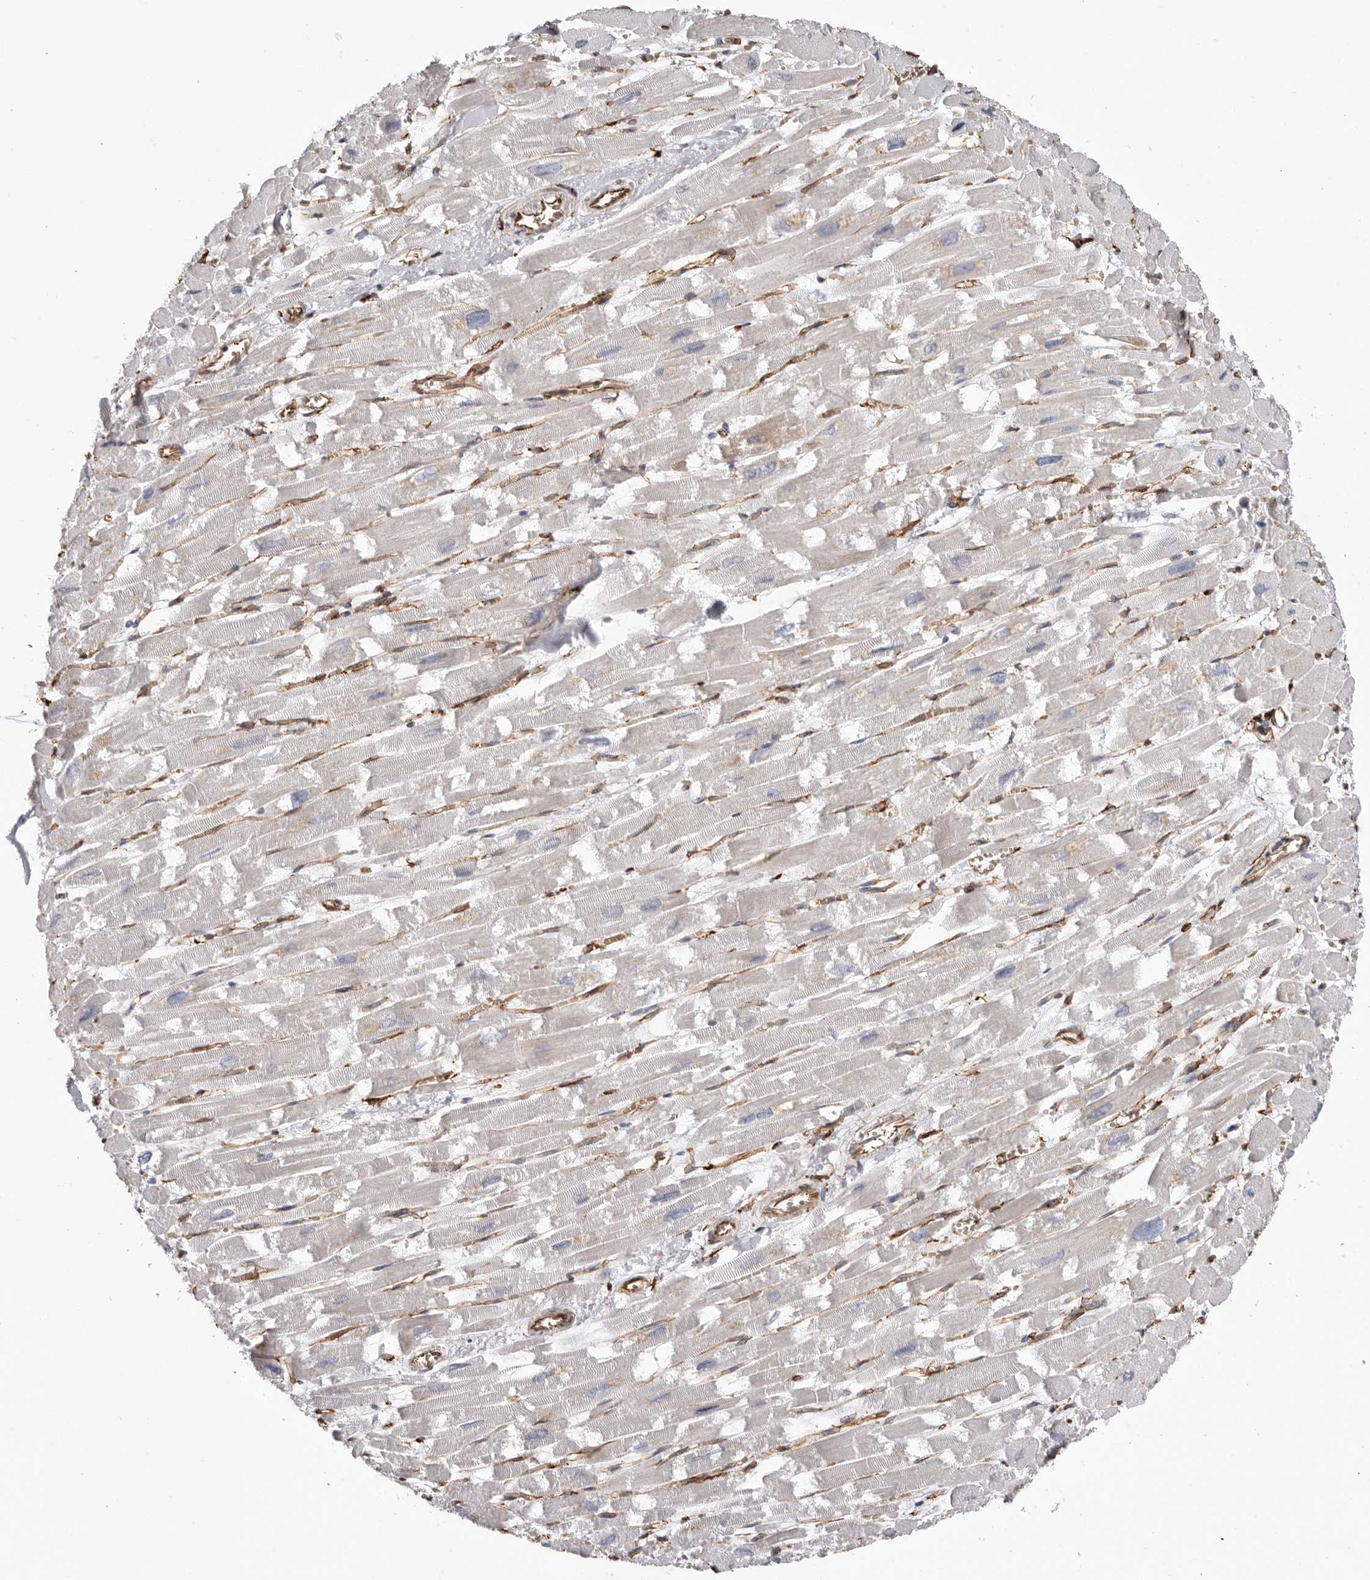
{"staining": {"intensity": "weak", "quantity": "<25%", "location": "cytoplasmic/membranous"}, "tissue": "heart muscle", "cell_type": "Cardiomyocytes", "image_type": "normal", "snomed": [{"axis": "morphology", "description": "Normal tissue, NOS"}, {"axis": "topography", "description": "Heart"}], "caption": "The histopathology image reveals no significant staining in cardiomyocytes of heart muscle. Brightfield microscopy of immunohistochemistry (IHC) stained with DAB (3,3'-diaminobenzidine) (brown) and hematoxylin (blue), captured at high magnification.", "gene": "SEMA3E", "patient": {"sex": "male", "age": 54}}